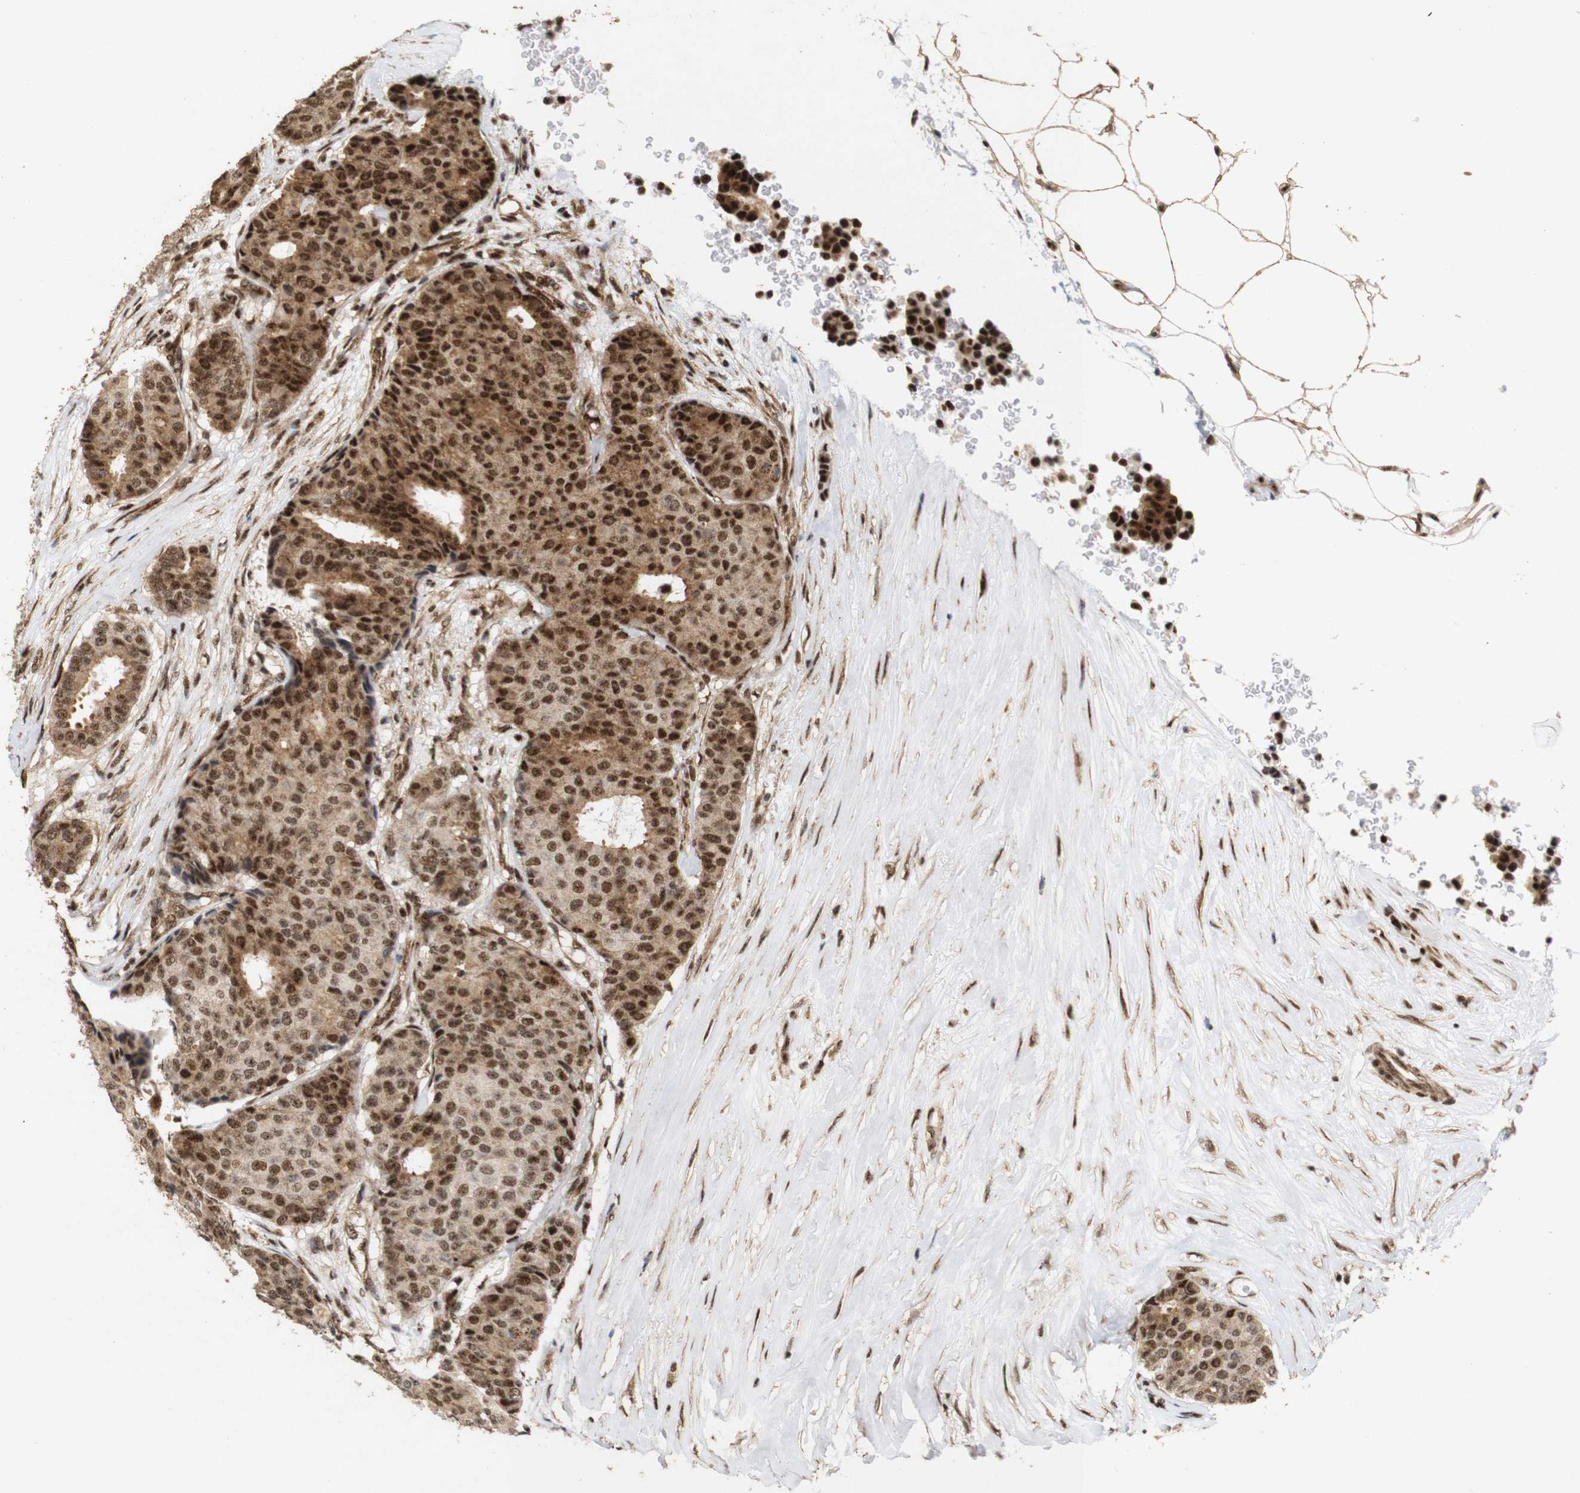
{"staining": {"intensity": "moderate", "quantity": ">75%", "location": "cytoplasmic/membranous,nuclear"}, "tissue": "breast cancer", "cell_type": "Tumor cells", "image_type": "cancer", "snomed": [{"axis": "morphology", "description": "Duct carcinoma"}, {"axis": "topography", "description": "Breast"}], "caption": "This micrograph demonstrates breast cancer stained with immunohistochemistry to label a protein in brown. The cytoplasmic/membranous and nuclear of tumor cells show moderate positivity for the protein. Nuclei are counter-stained blue.", "gene": "PYM1", "patient": {"sex": "female", "age": 75}}